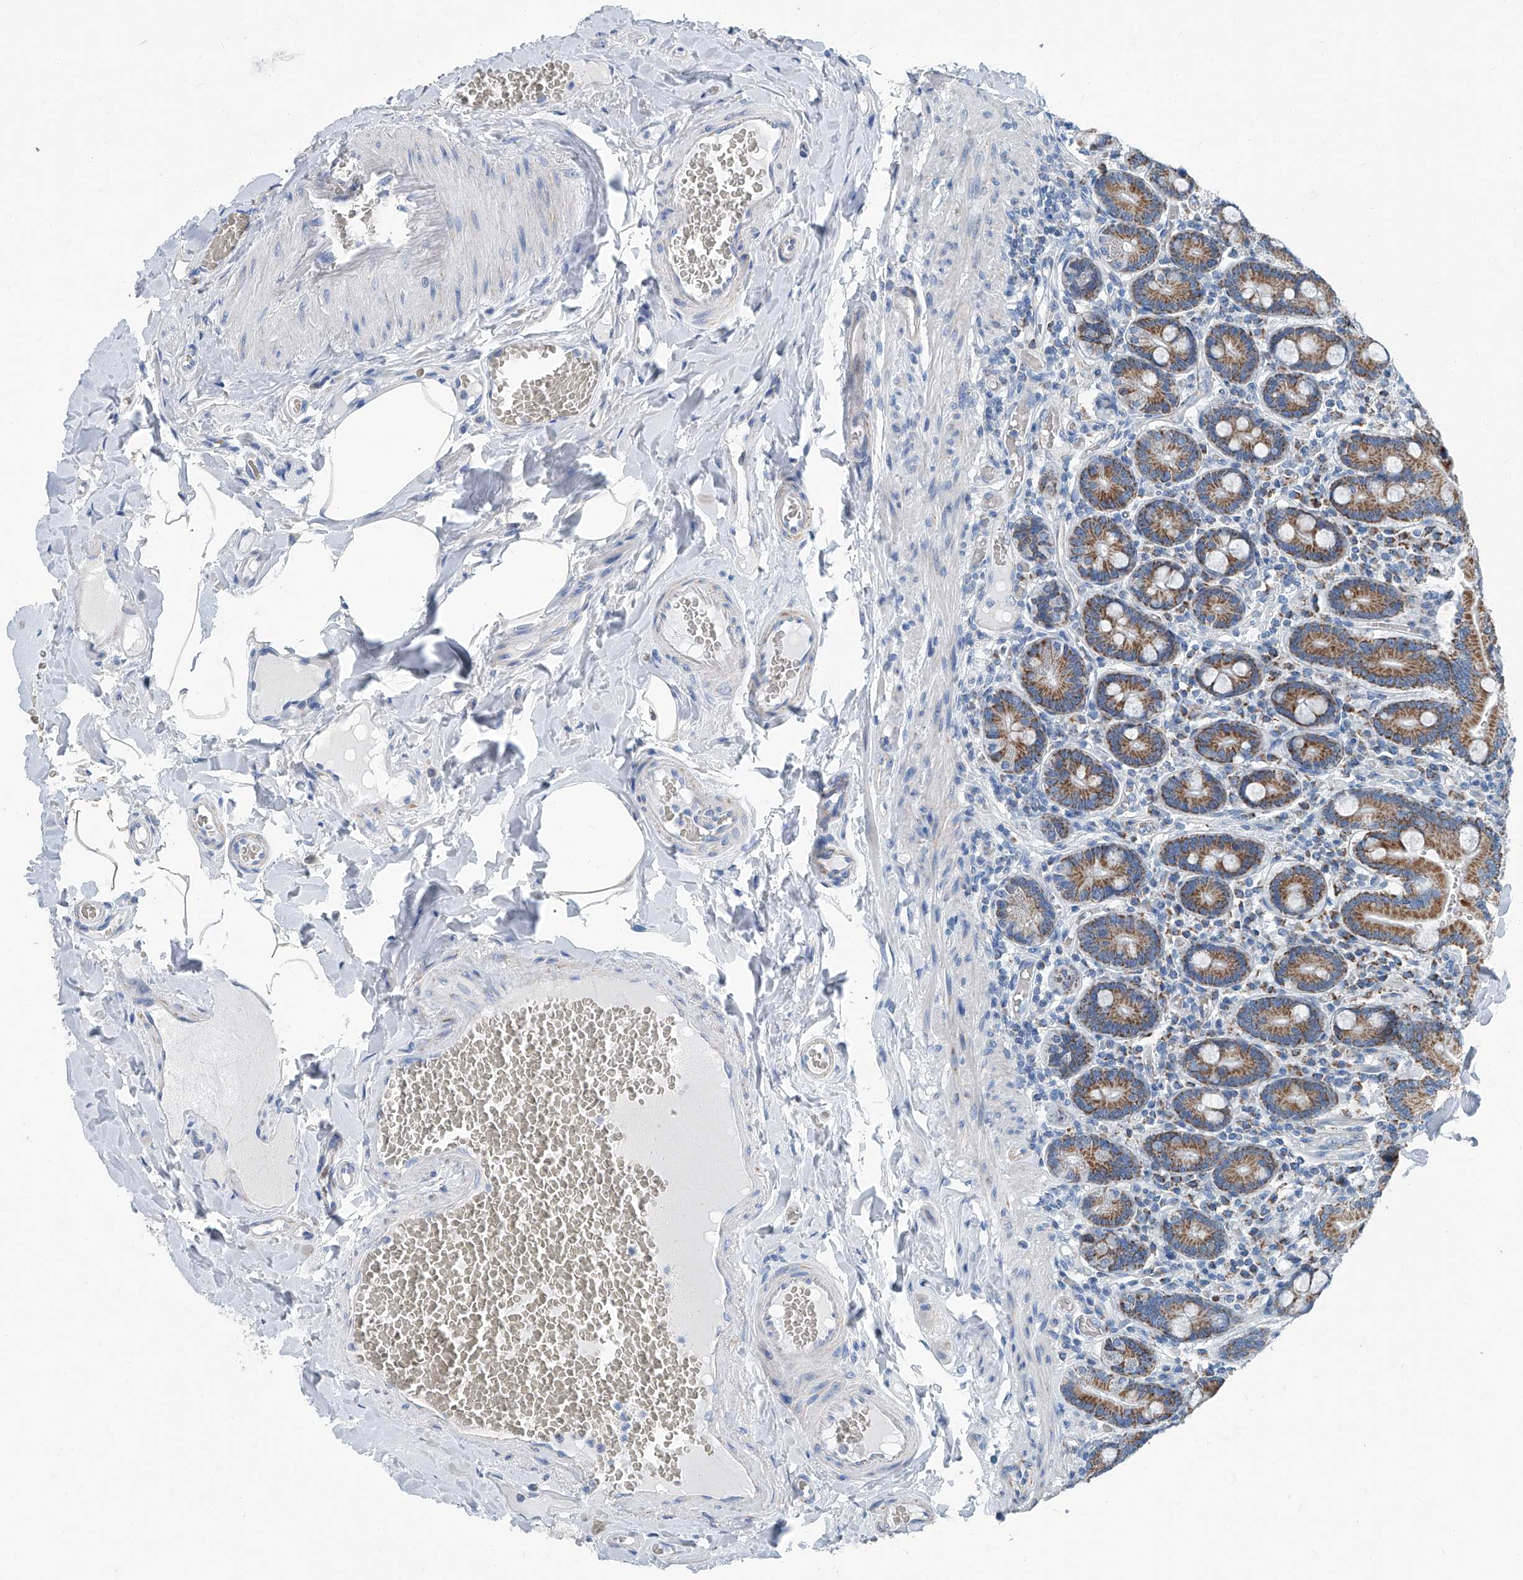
{"staining": {"intensity": "moderate", "quantity": ">75%", "location": "cytoplasmic/membranous"}, "tissue": "duodenum", "cell_type": "Glandular cells", "image_type": "normal", "snomed": [{"axis": "morphology", "description": "Normal tissue, NOS"}, {"axis": "topography", "description": "Duodenum"}], "caption": "IHC (DAB (3,3'-diaminobenzidine)) staining of benign human duodenum displays moderate cytoplasmic/membranous protein staining in about >75% of glandular cells.", "gene": "MT", "patient": {"sex": "female", "age": 62}}